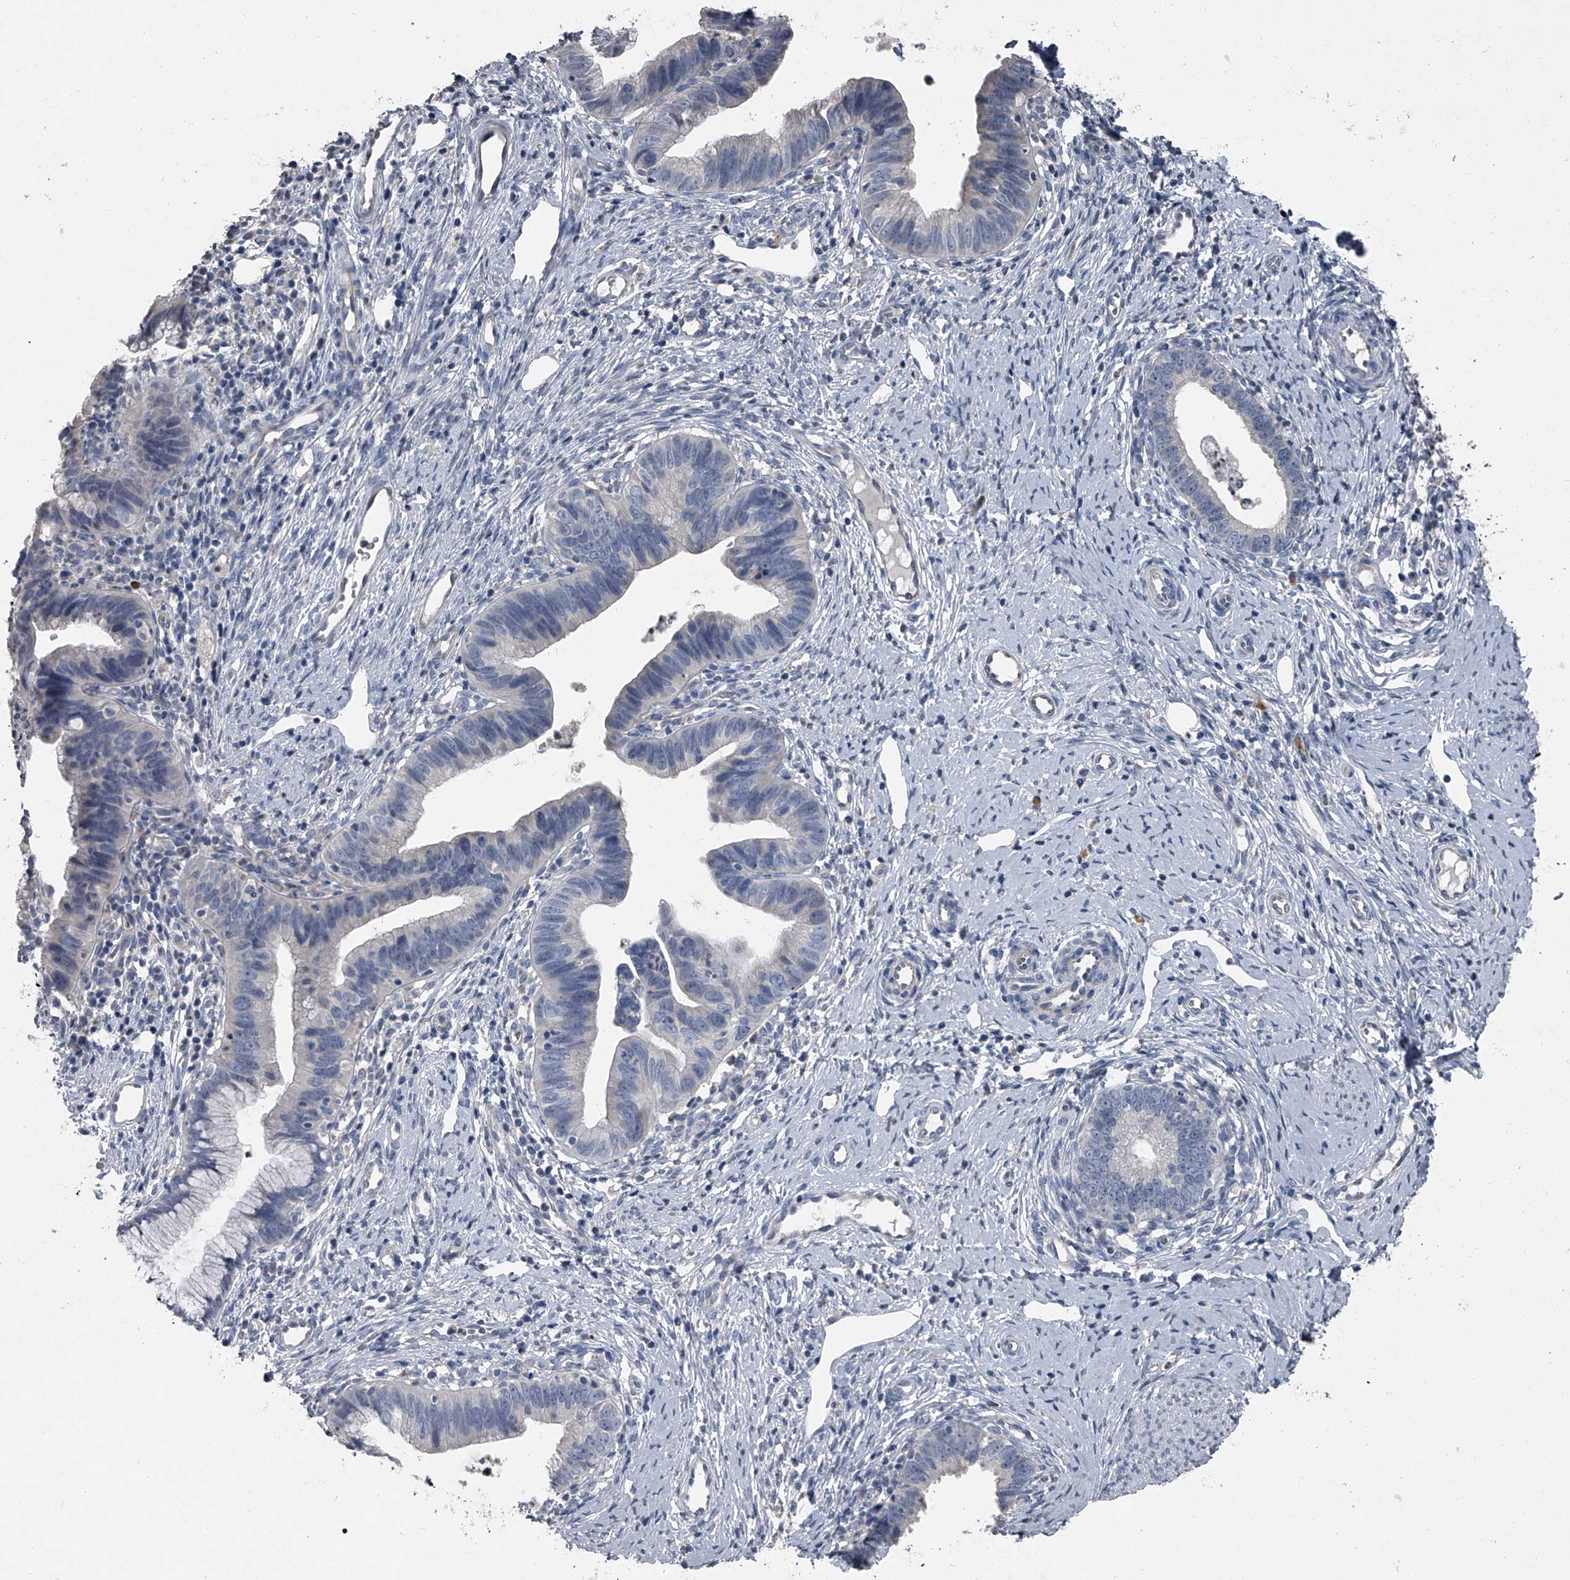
{"staining": {"intensity": "negative", "quantity": "none", "location": "none"}, "tissue": "cervical cancer", "cell_type": "Tumor cells", "image_type": "cancer", "snomed": [{"axis": "morphology", "description": "Adenocarcinoma, NOS"}, {"axis": "topography", "description": "Cervix"}], "caption": "Tumor cells are negative for brown protein staining in cervical adenocarcinoma. (DAB immunohistochemistry (IHC) with hematoxylin counter stain).", "gene": "HEPHL1", "patient": {"sex": "female", "age": 36}}